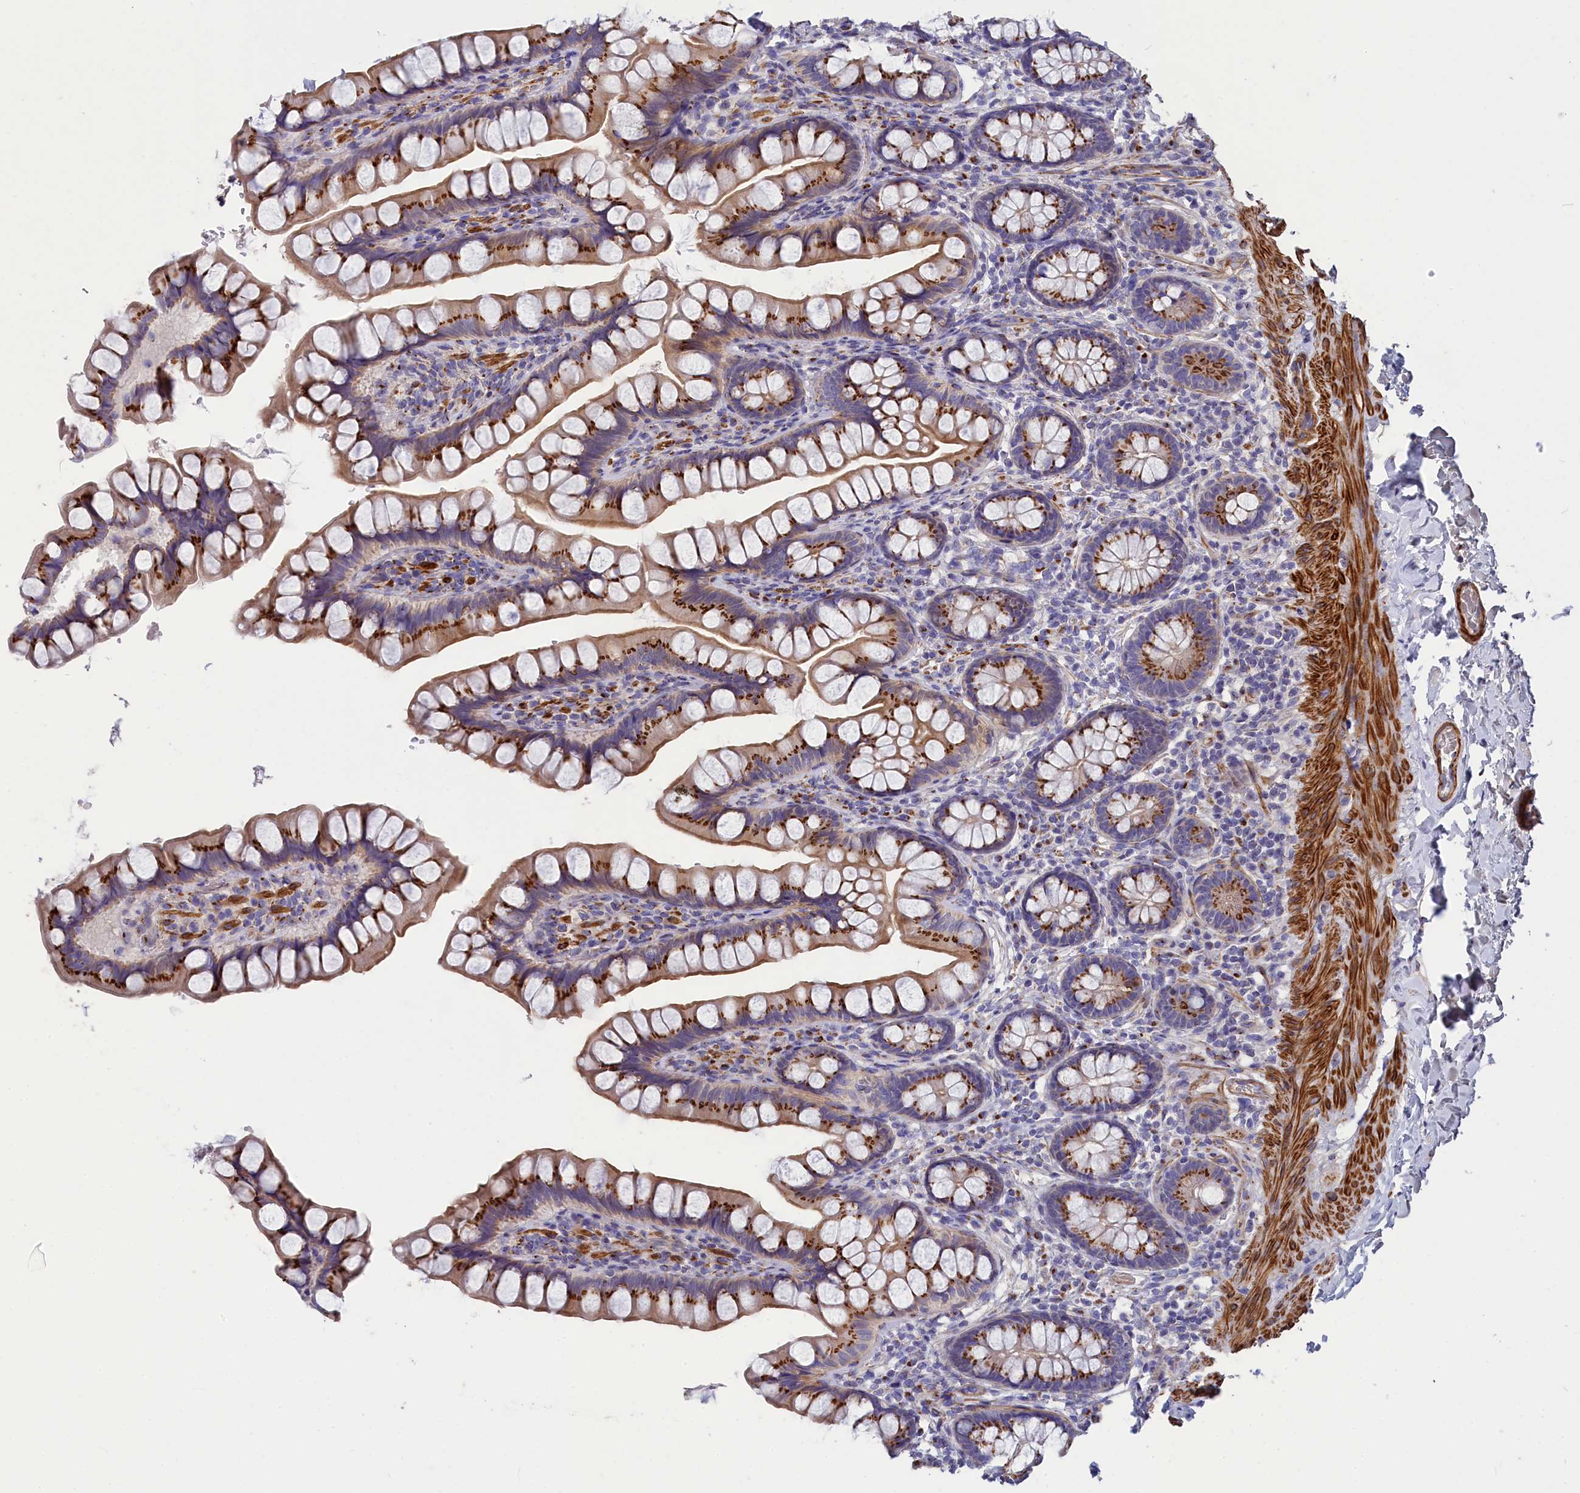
{"staining": {"intensity": "strong", "quantity": ">75%", "location": "cytoplasmic/membranous"}, "tissue": "small intestine", "cell_type": "Glandular cells", "image_type": "normal", "snomed": [{"axis": "morphology", "description": "Normal tissue, NOS"}, {"axis": "topography", "description": "Small intestine"}], "caption": "A photomicrograph of small intestine stained for a protein demonstrates strong cytoplasmic/membranous brown staining in glandular cells. (DAB (3,3'-diaminobenzidine) IHC with brightfield microscopy, high magnification).", "gene": "TUBGCP4", "patient": {"sex": "male", "age": 70}}